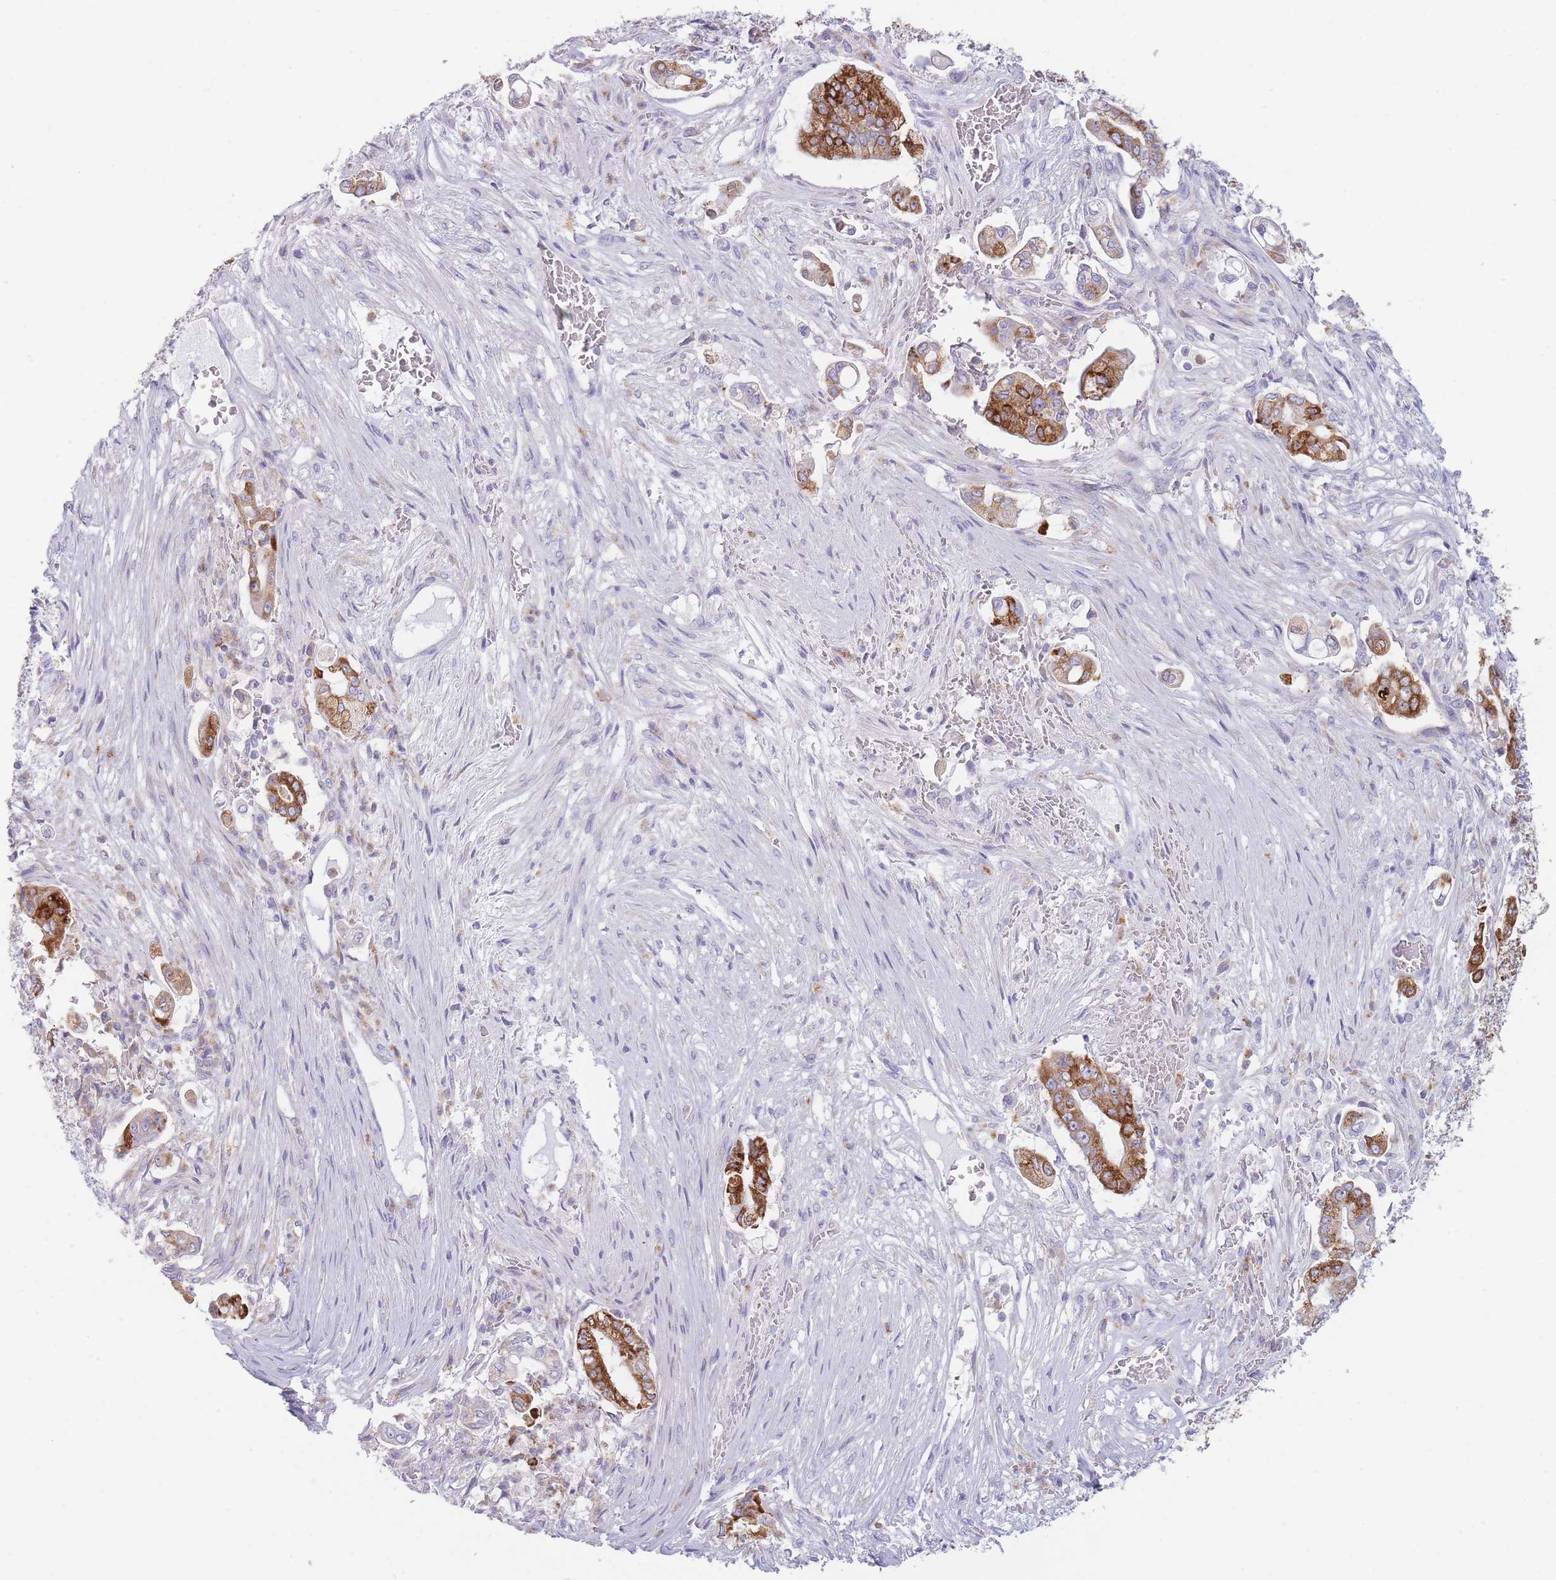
{"staining": {"intensity": "strong", "quantity": "25%-75%", "location": "cytoplasmic/membranous"}, "tissue": "pancreatic cancer", "cell_type": "Tumor cells", "image_type": "cancer", "snomed": [{"axis": "morphology", "description": "Adenocarcinoma, NOS"}, {"axis": "topography", "description": "Pancreas"}], "caption": "Immunohistochemistry (IHC) of human pancreatic cancer (adenocarcinoma) displays high levels of strong cytoplasmic/membranous expression in about 25%-75% of tumor cells. (brown staining indicates protein expression, while blue staining denotes nuclei).", "gene": "ZNF627", "patient": {"sex": "female", "age": 69}}